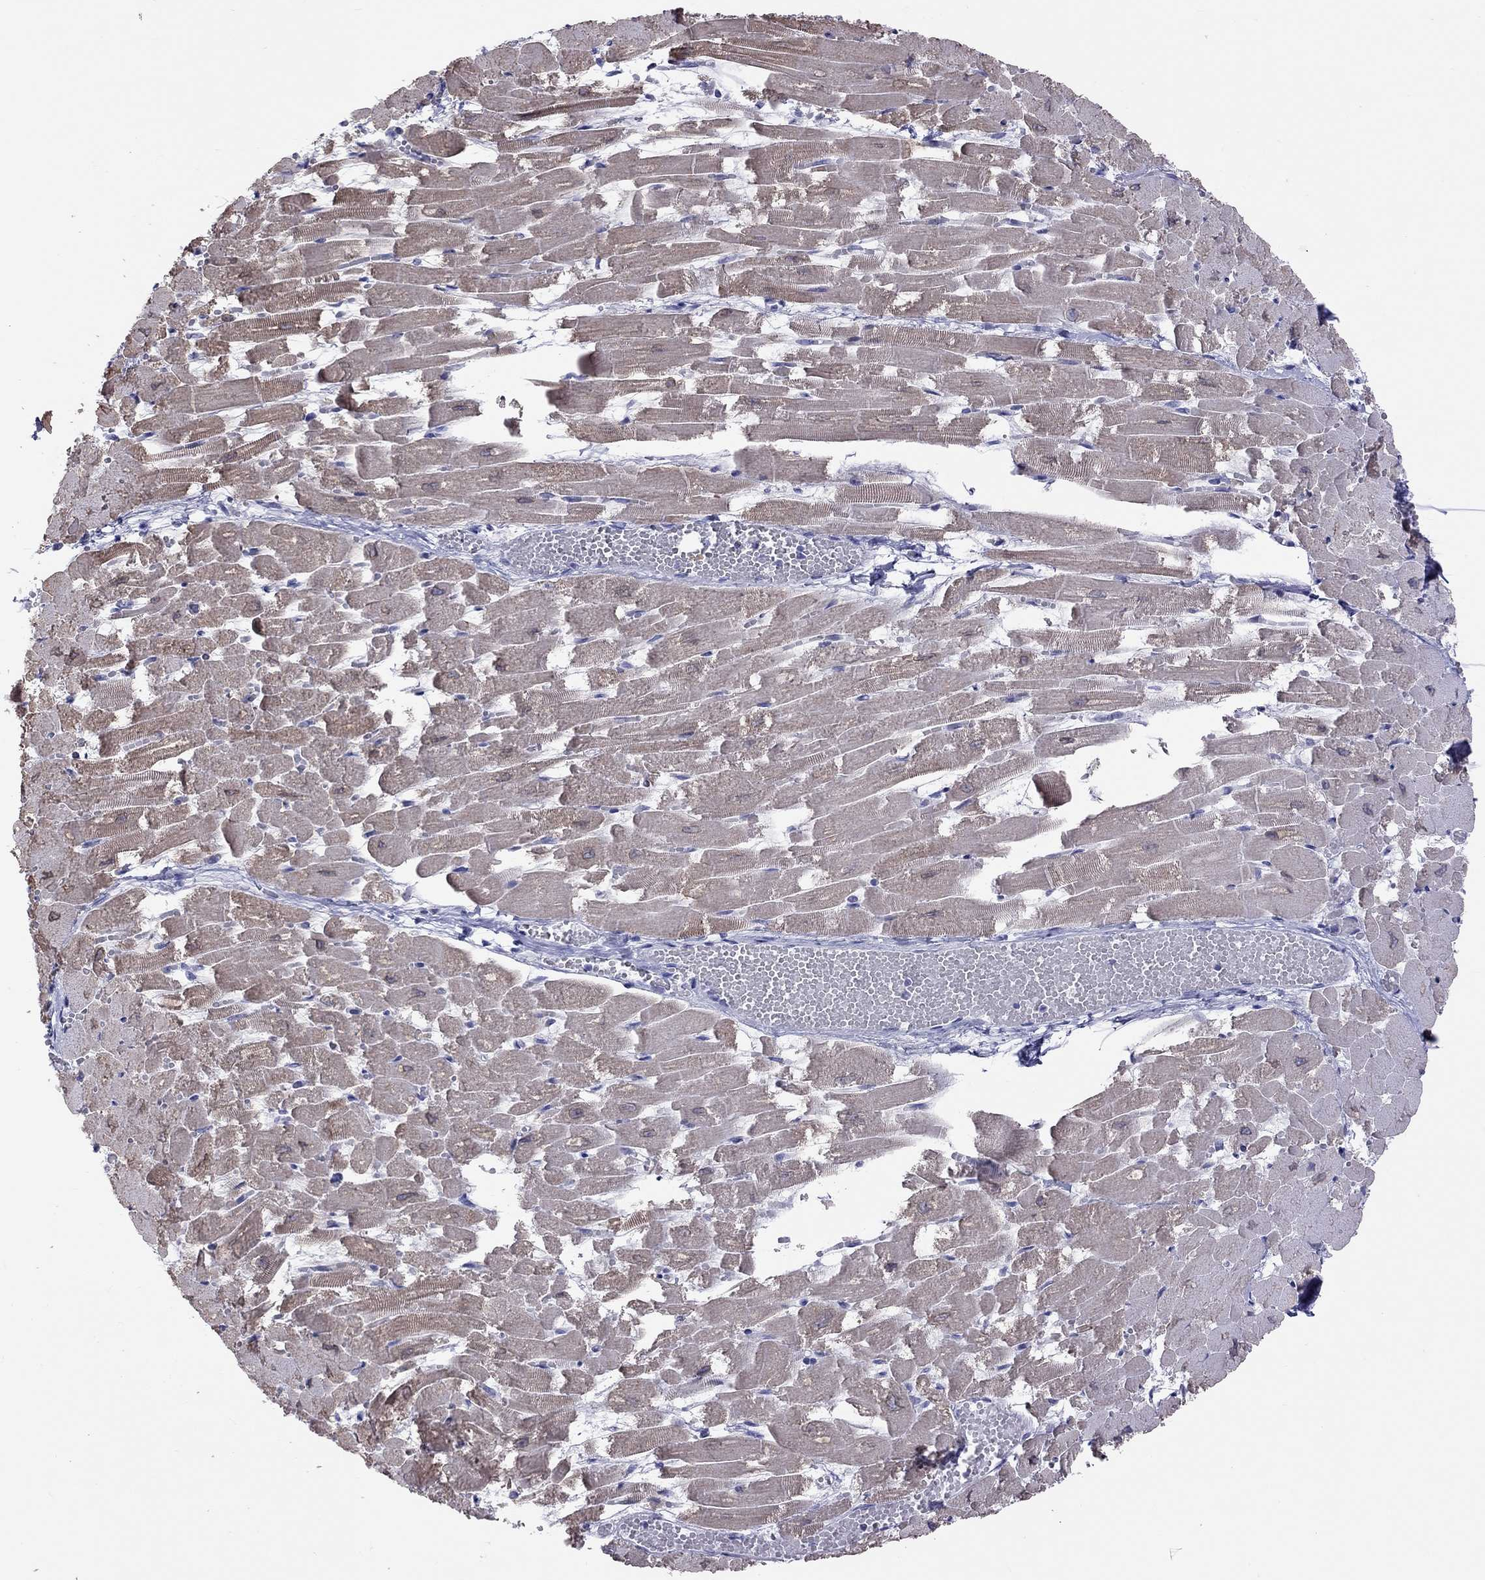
{"staining": {"intensity": "moderate", "quantity": "<25%", "location": "cytoplasmic/membranous"}, "tissue": "heart muscle", "cell_type": "Cardiomyocytes", "image_type": "normal", "snomed": [{"axis": "morphology", "description": "Normal tissue, NOS"}, {"axis": "topography", "description": "Heart"}], "caption": "The image demonstrates a brown stain indicating the presence of a protein in the cytoplasmic/membranous of cardiomyocytes in heart muscle. The protein is stained brown, and the nuclei are stained in blue (DAB IHC with brightfield microscopy, high magnification).", "gene": "STAG3", "patient": {"sex": "female", "age": 52}}